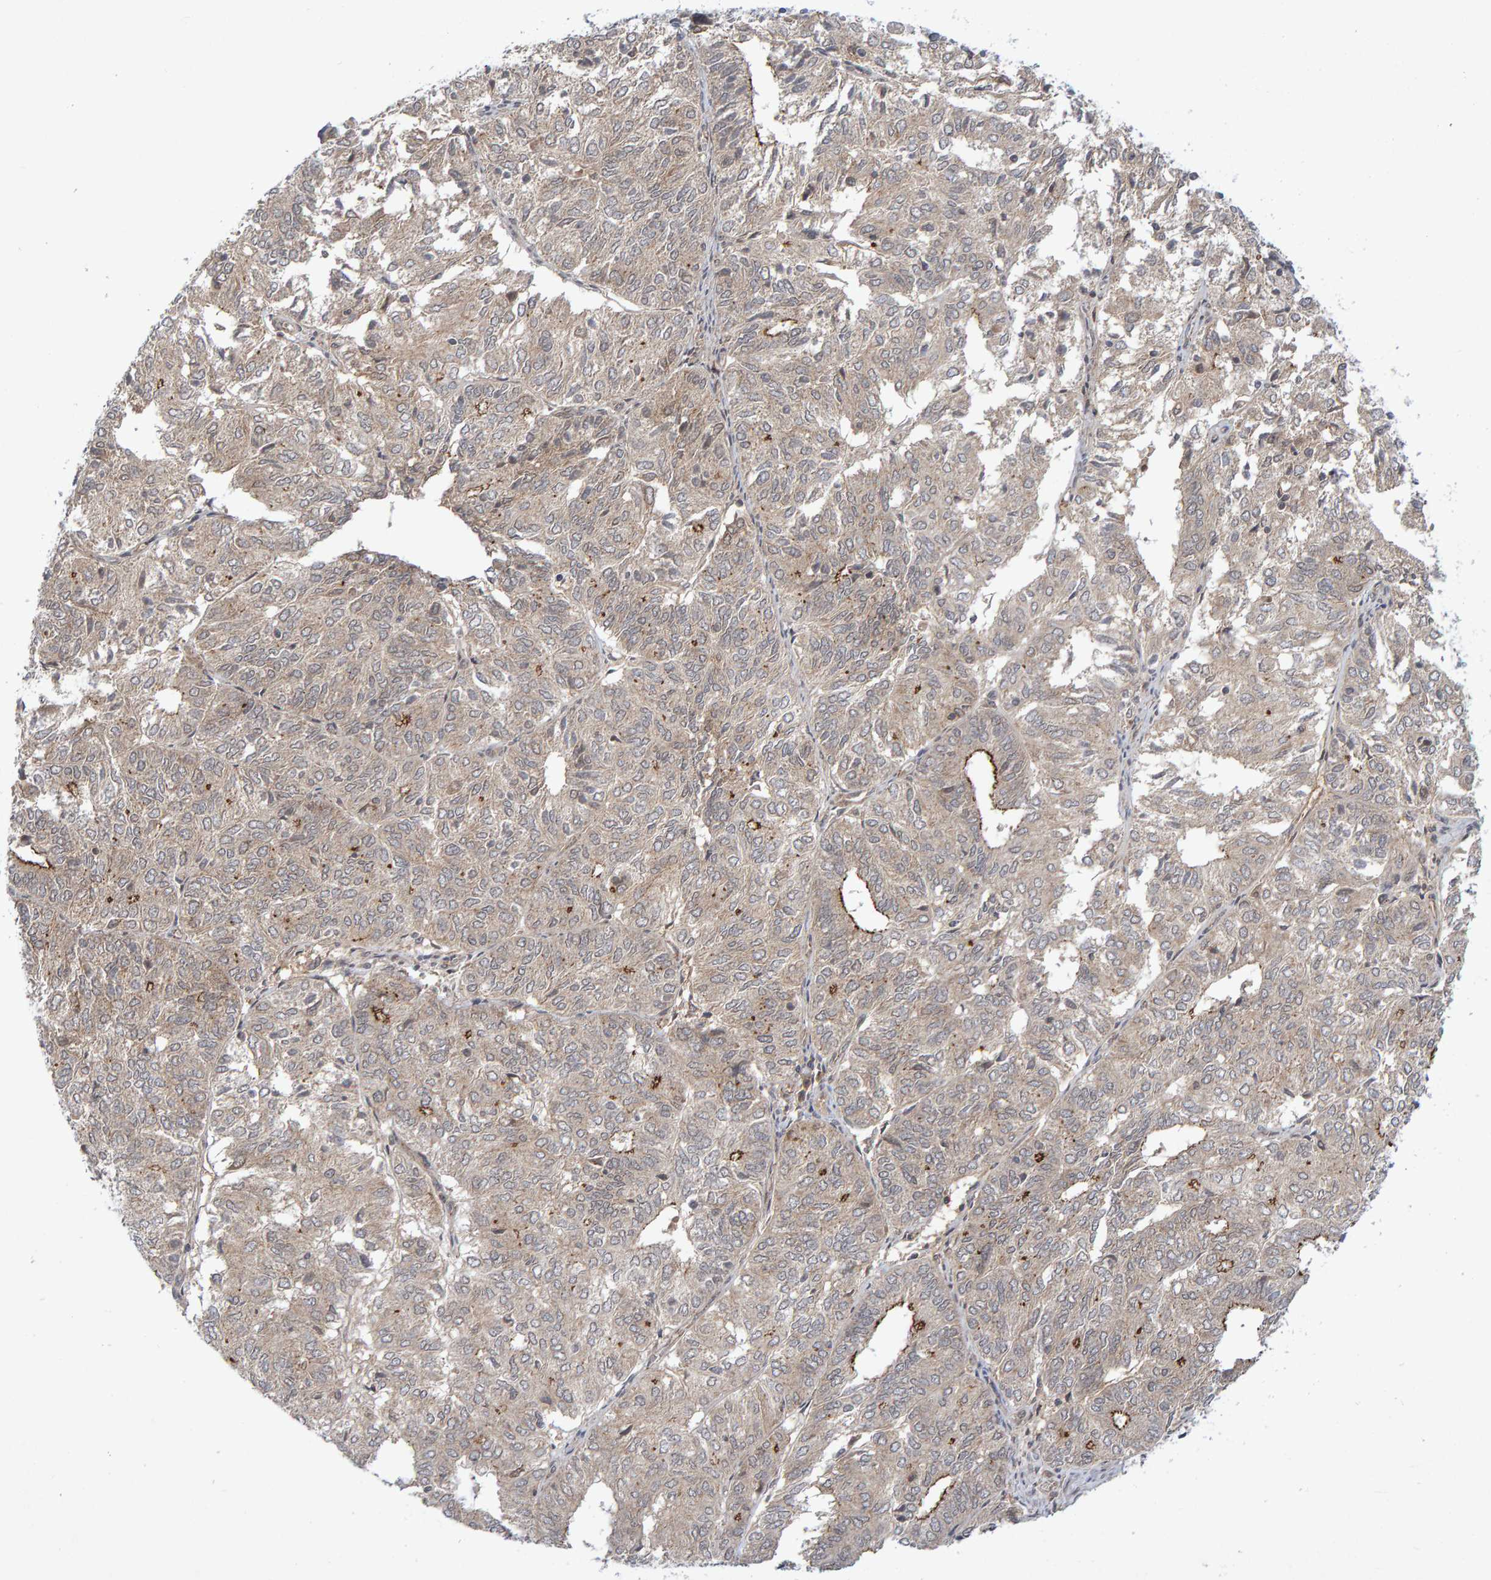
{"staining": {"intensity": "moderate", "quantity": "<25%", "location": "cytoplasmic/membranous"}, "tissue": "endometrial cancer", "cell_type": "Tumor cells", "image_type": "cancer", "snomed": [{"axis": "morphology", "description": "Adenocarcinoma, NOS"}, {"axis": "topography", "description": "Uterus"}], "caption": "Immunohistochemical staining of human adenocarcinoma (endometrial) reveals moderate cytoplasmic/membranous protein positivity in approximately <25% of tumor cells.", "gene": "CDH2", "patient": {"sex": "female", "age": 60}}